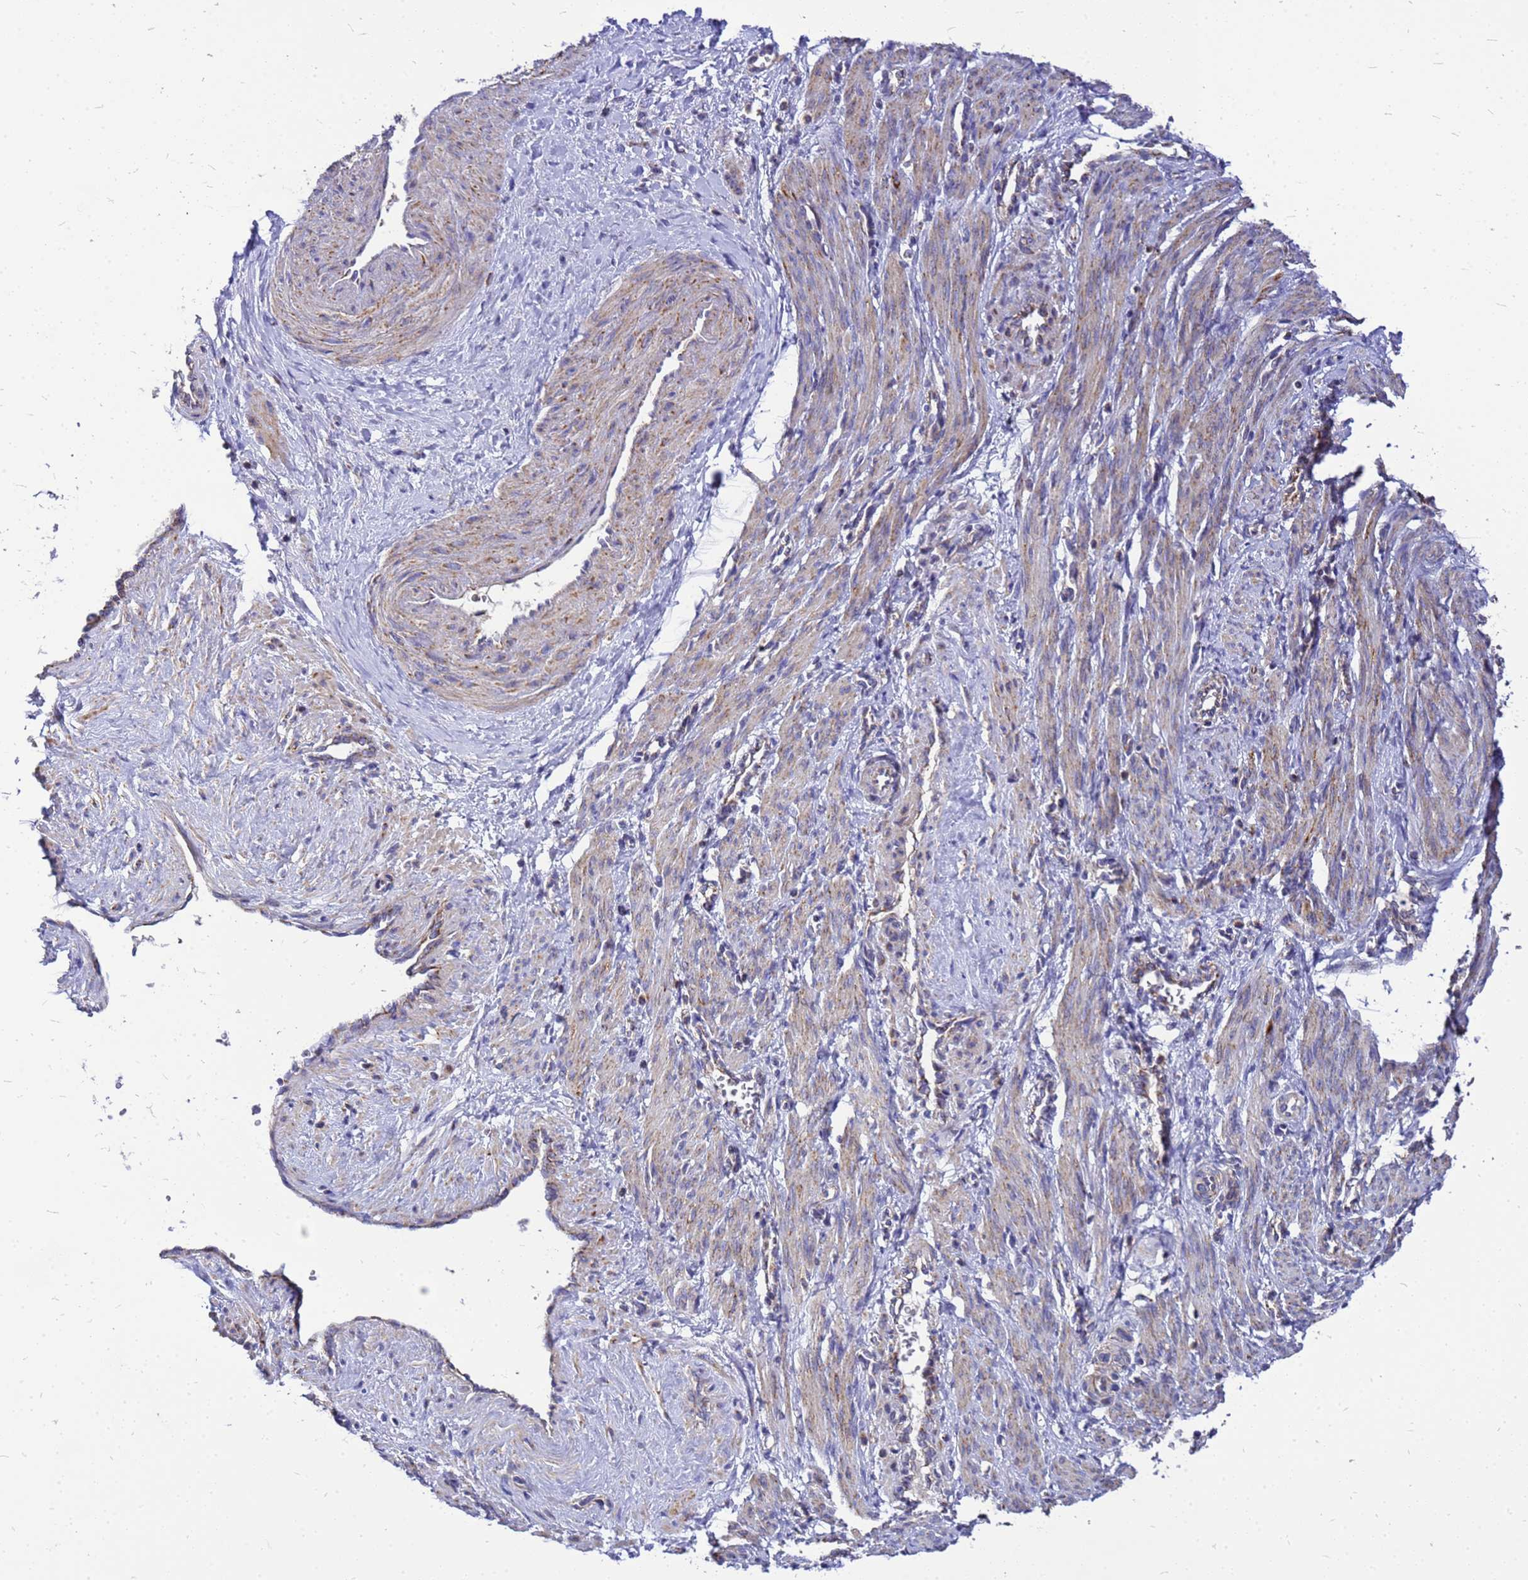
{"staining": {"intensity": "weak", "quantity": "25%-75%", "location": "cytoplasmic/membranous"}, "tissue": "smooth muscle", "cell_type": "Smooth muscle cells", "image_type": "normal", "snomed": [{"axis": "morphology", "description": "Normal tissue, NOS"}, {"axis": "topography", "description": "Endometrium"}], "caption": "High-magnification brightfield microscopy of normal smooth muscle stained with DAB (brown) and counterstained with hematoxylin (blue). smooth muscle cells exhibit weak cytoplasmic/membranous positivity is seen in about25%-75% of cells.", "gene": "CMC4", "patient": {"sex": "female", "age": 33}}